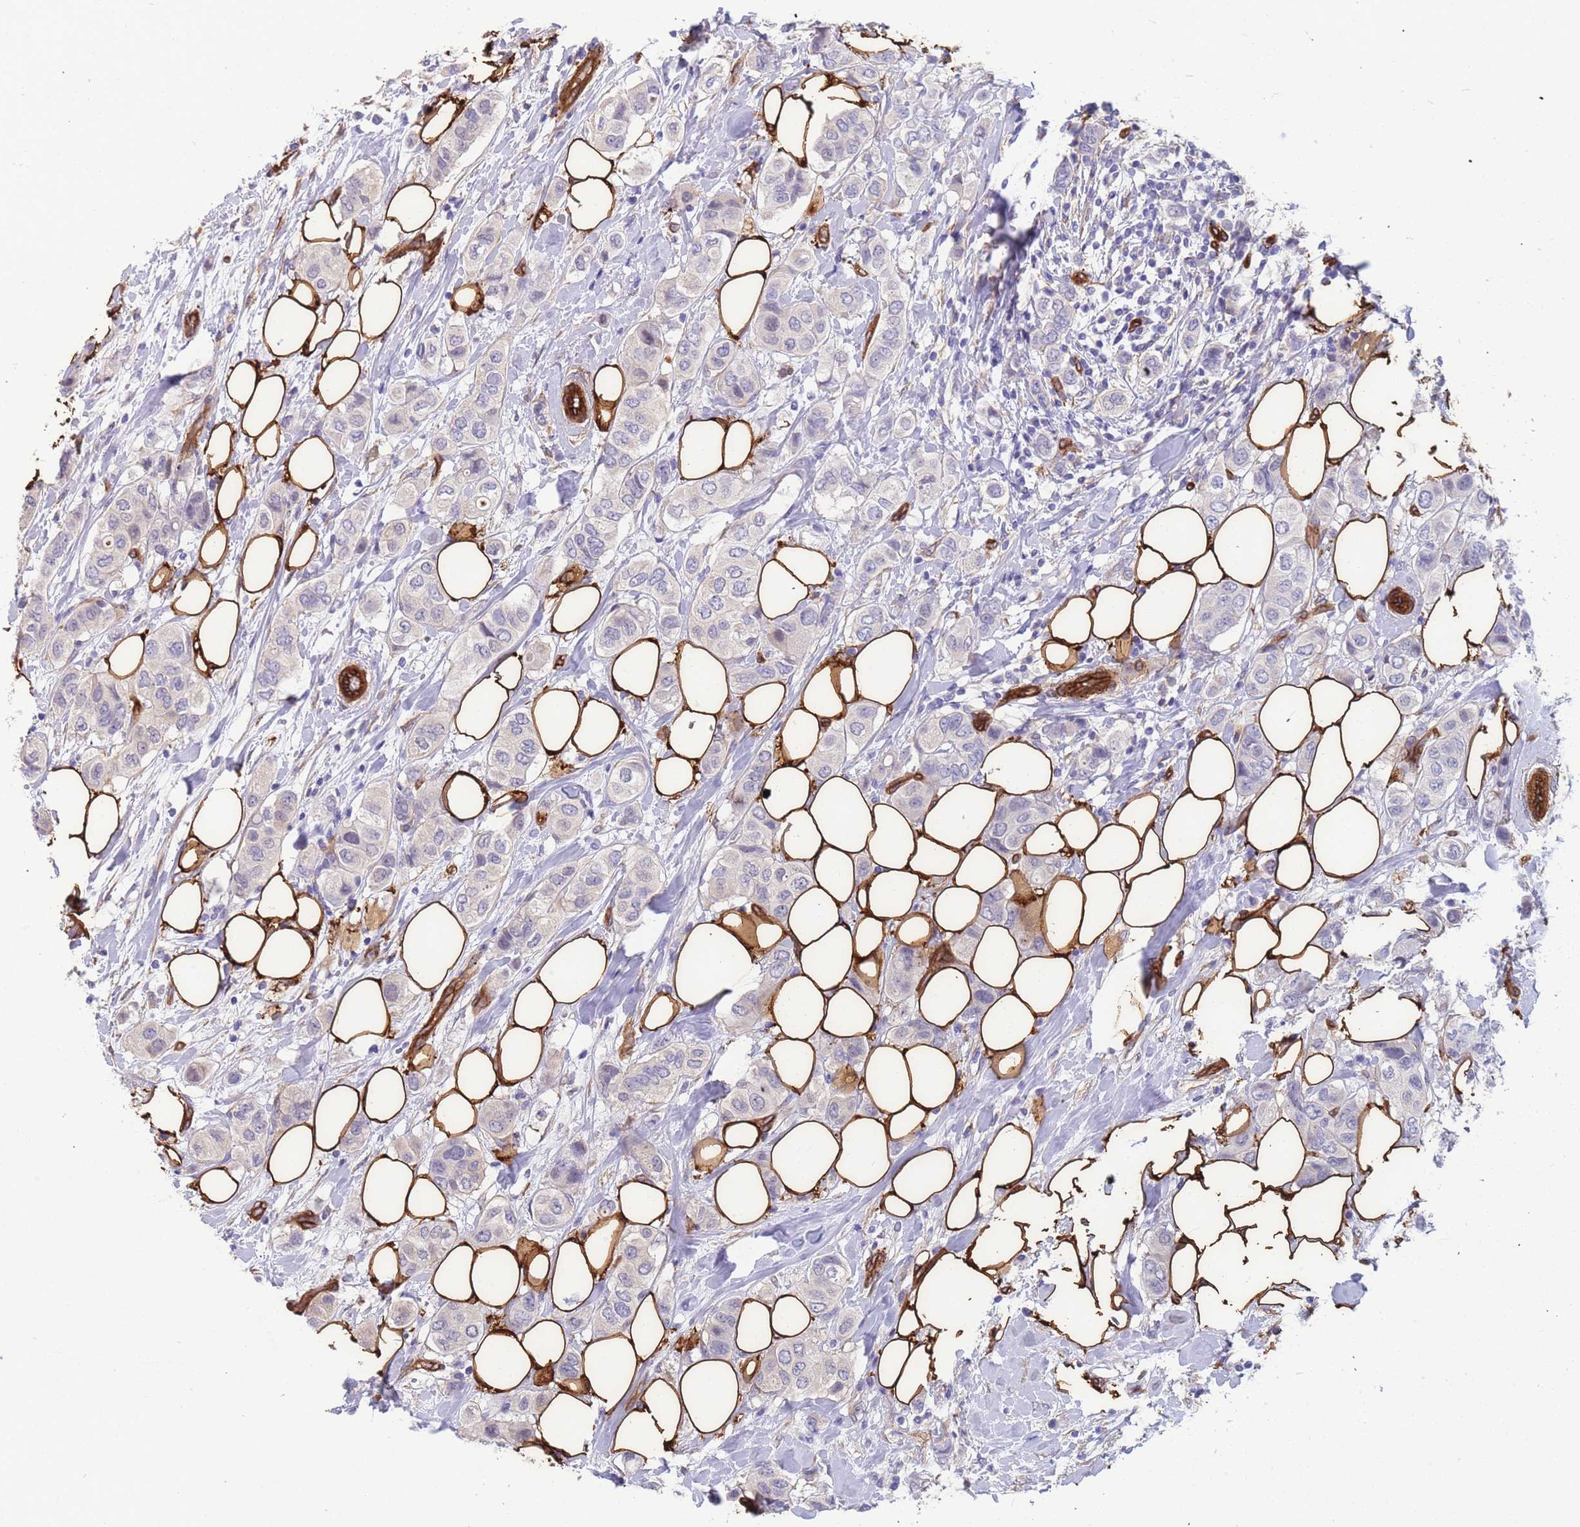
{"staining": {"intensity": "negative", "quantity": "none", "location": "none"}, "tissue": "breast cancer", "cell_type": "Tumor cells", "image_type": "cancer", "snomed": [{"axis": "morphology", "description": "Lobular carcinoma"}, {"axis": "topography", "description": "Breast"}], "caption": "High magnification brightfield microscopy of breast cancer (lobular carcinoma) stained with DAB (brown) and counterstained with hematoxylin (blue): tumor cells show no significant positivity.", "gene": "EHD2", "patient": {"sex": "female", "age": 51}}